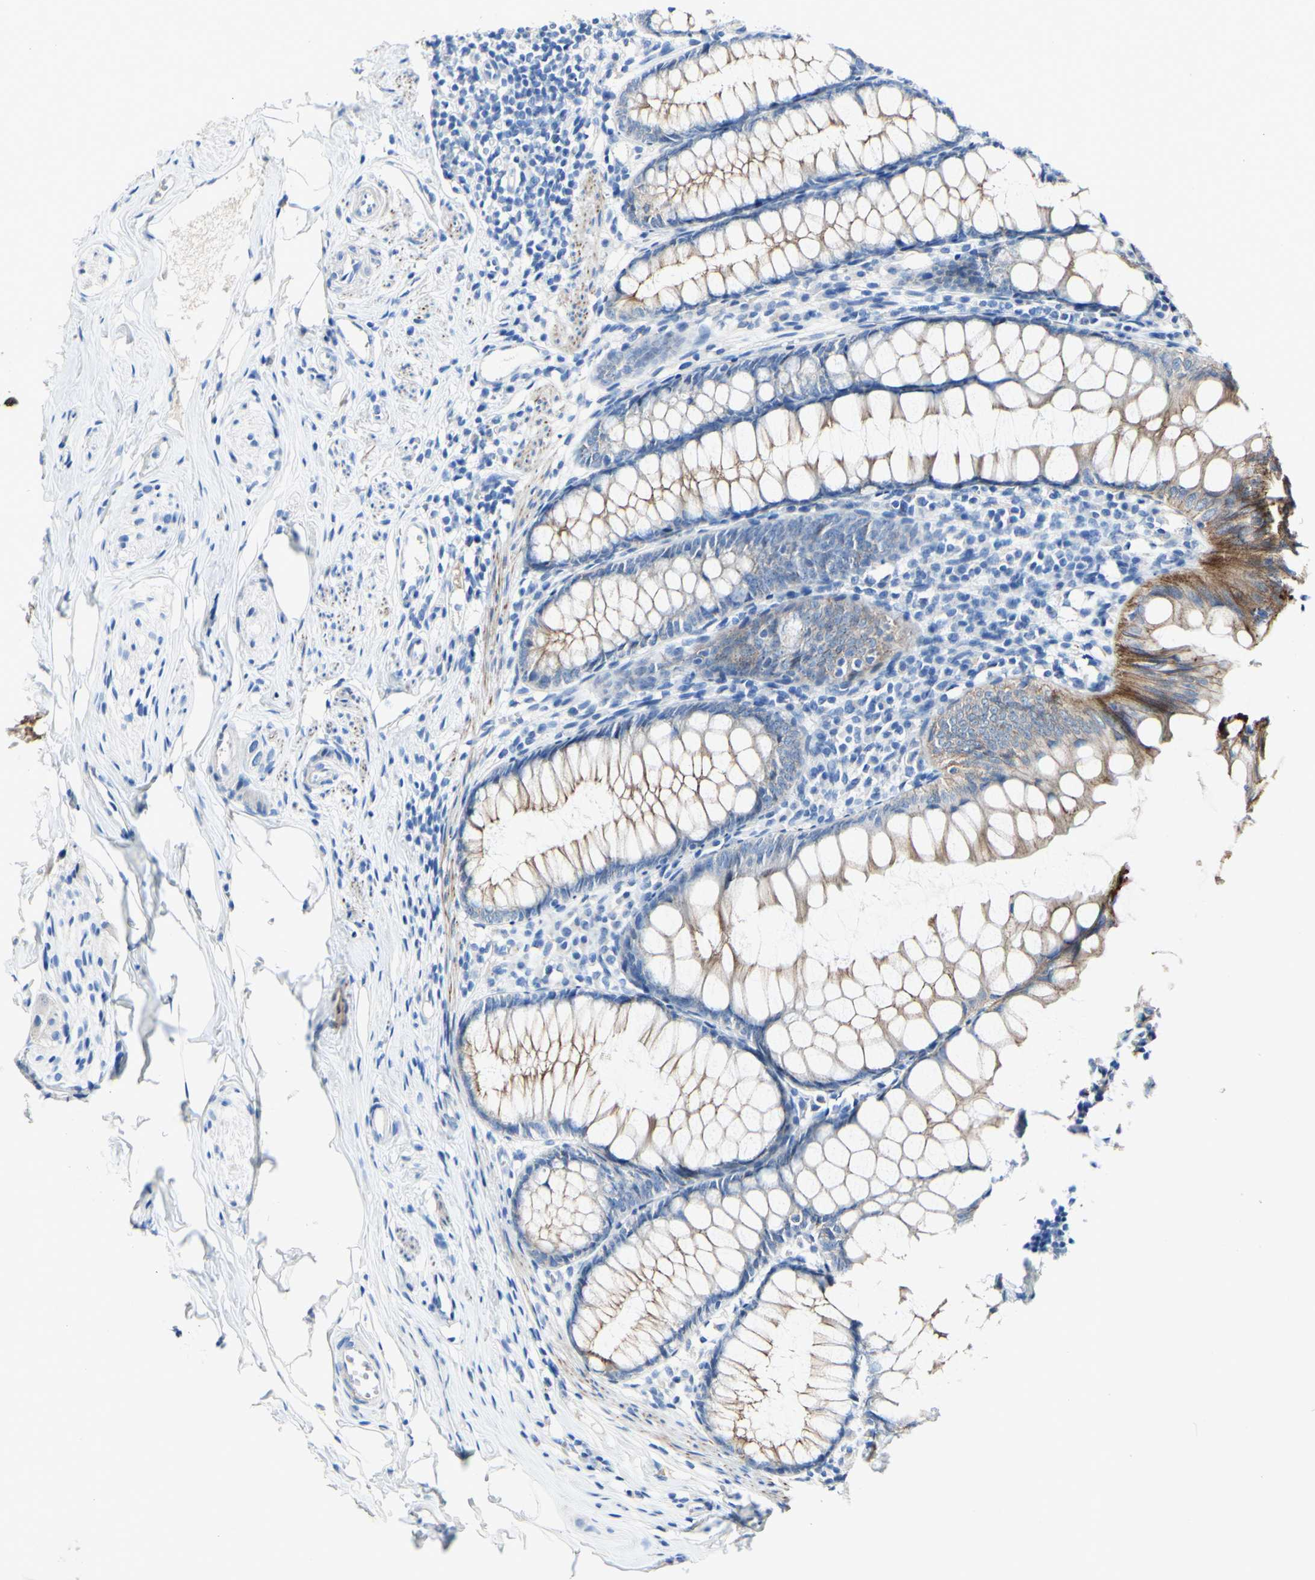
{"staining": {"intensity": "strong", "quantity": ">75%", "location": "cytoplasmic/membranous"}, "tissue": "appendix", "cell_type": "Glandular cells", "image_type": "normal", "snomed": [{"axis": "morphology", "description": "Normal tissue, NOS"}, {"axis": "topography", "description": "Appendix"}], "caption": "Immunohistochemical staining of normal appendix reveals >75% levels of strong cytoplasmic/membranous protein expression in about >75% of glandular cells.", "gene": "DSC2", "patient": {"sex": "female", "age": 77}}